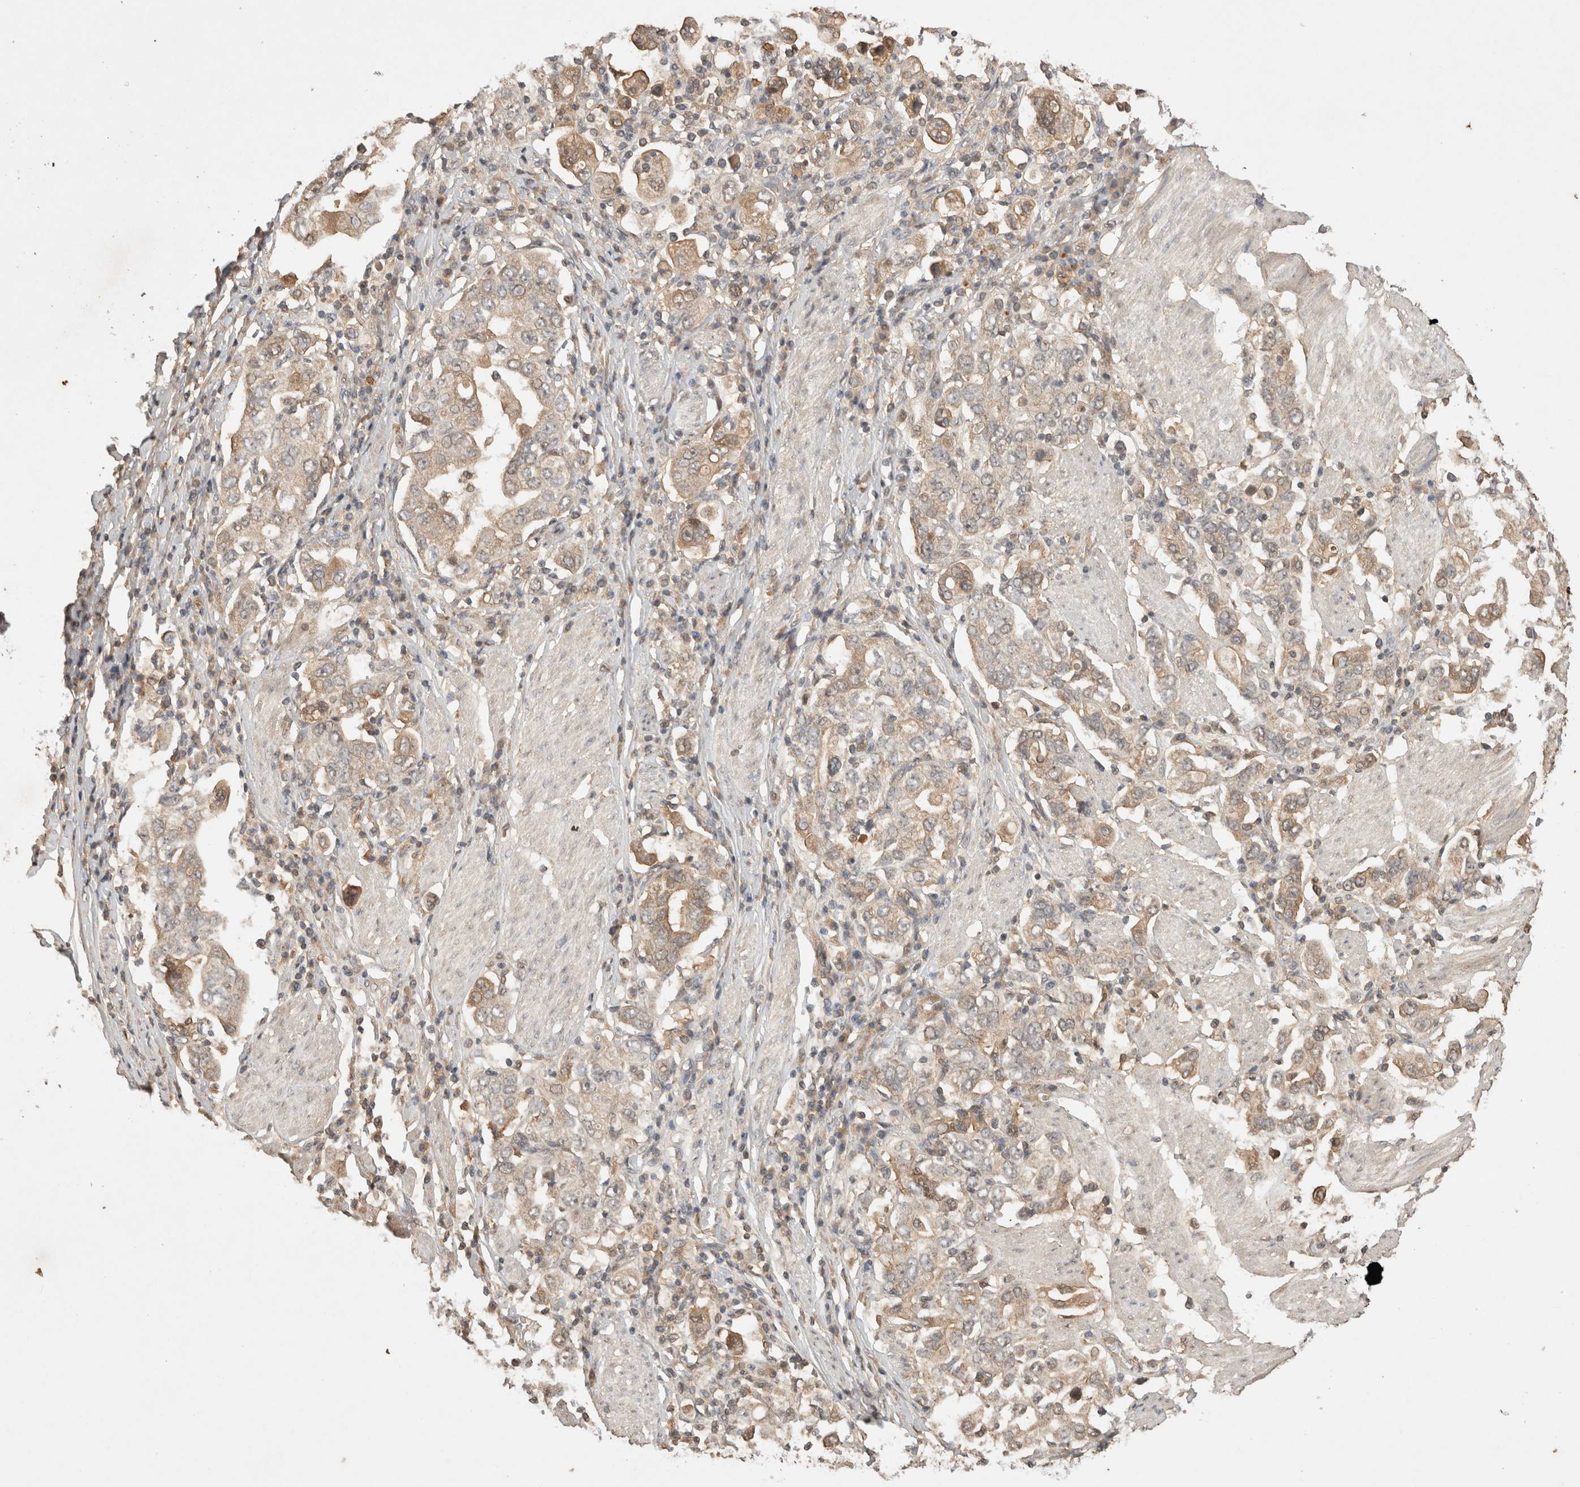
{"staining": {"intensity": "weak", "quantity": ">75%", "location": "cytoplasmic/membranous"}, "tissue": "stomach cancer", "cell_type": "Tumor cells", "image_type": "cancer", "snomed": [{"axis": "morphology", "description": "Adenocarcinoma, NOS"}, {"axis": "topography", "description": "Stomach, upper"}], "caption": "IHC photomicrograph of stomach cancer (adenocarcinoma) stained for a protein (brown), which shows low levels of weak cytoplasmic/membranous staining in approximately >75% of tumor cells.", "gene": "PRMT3", "patient": {"sex": "male", "age": 62}}